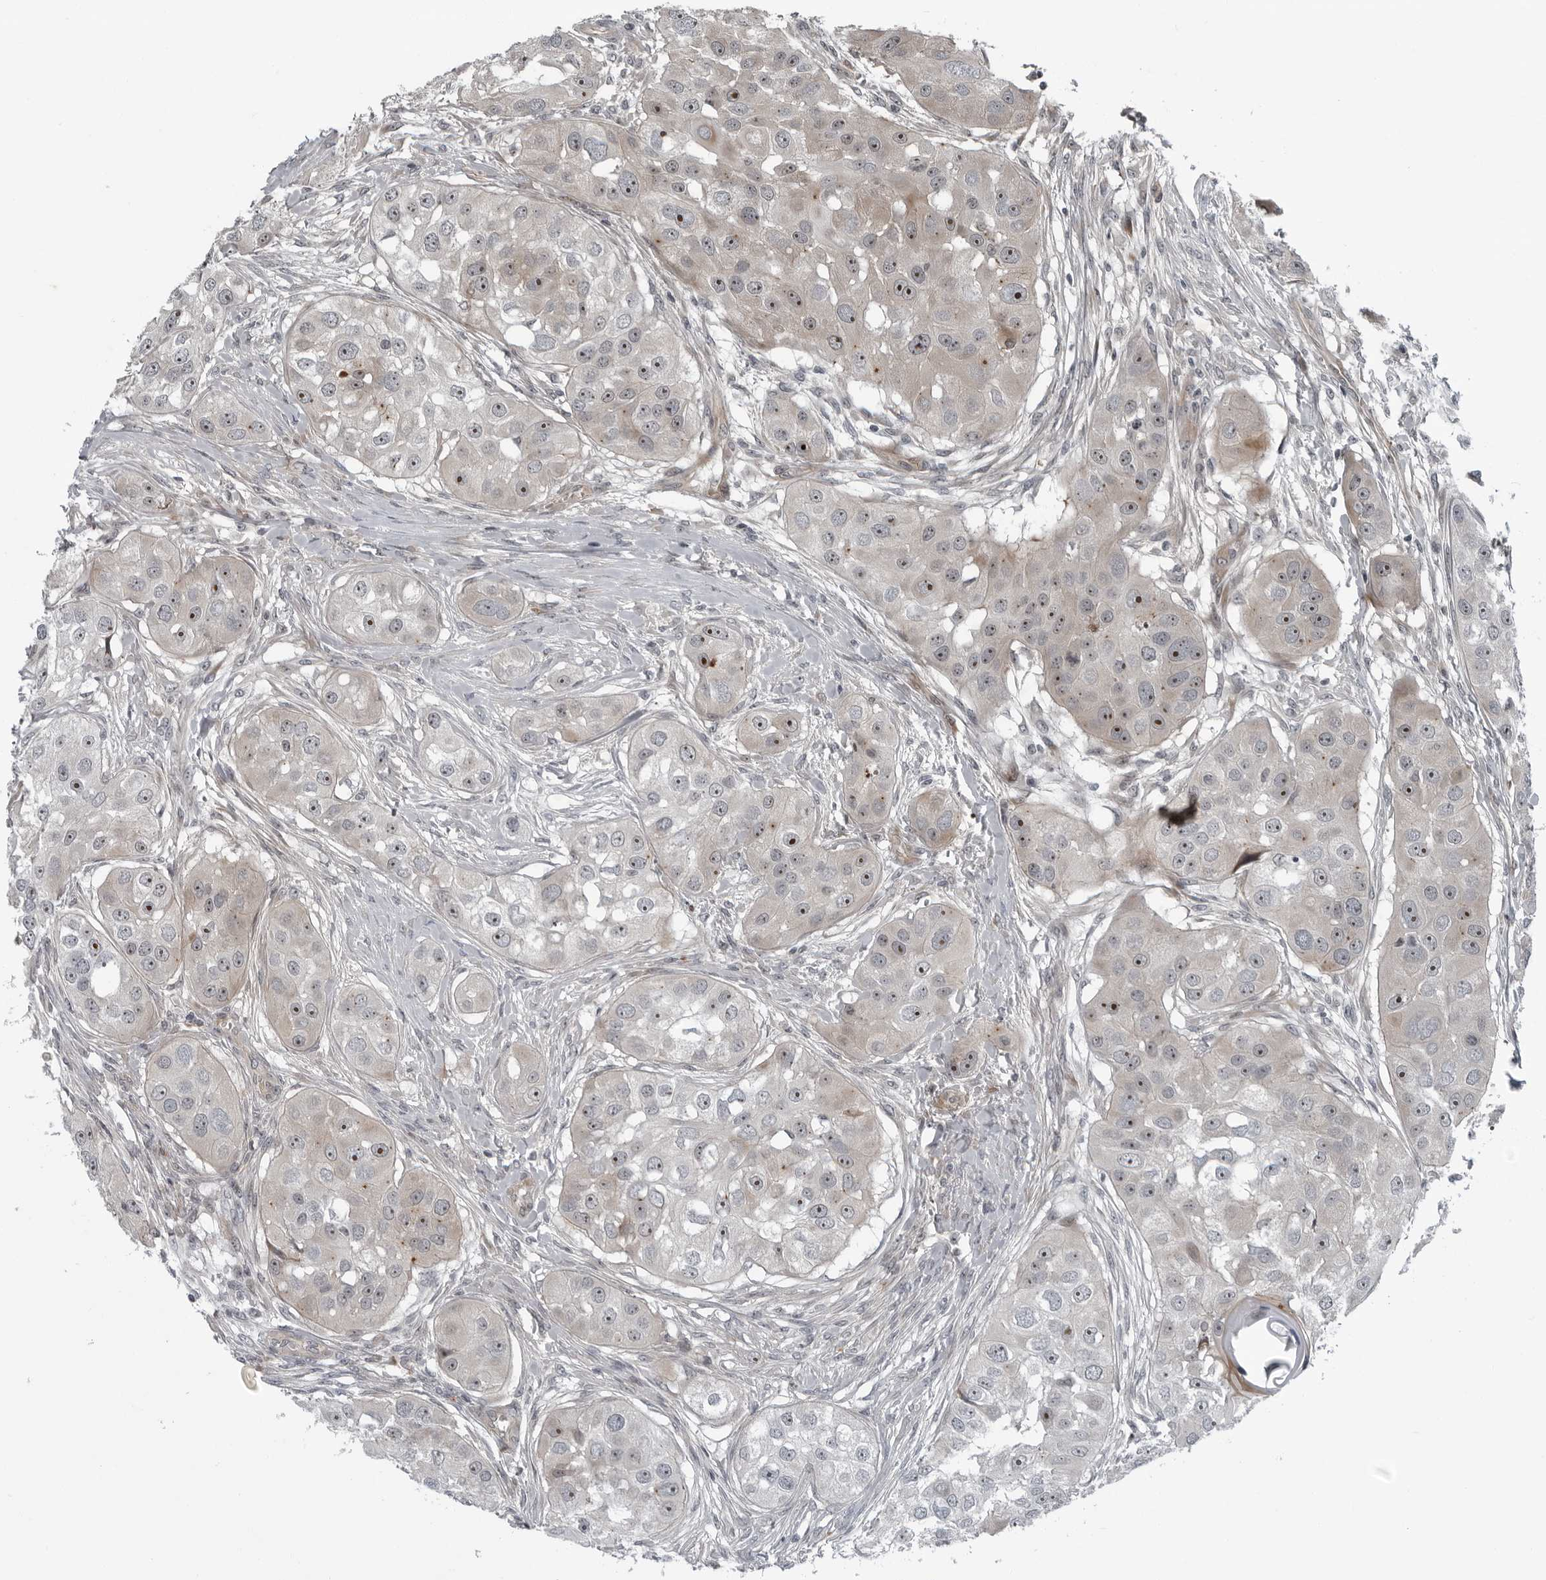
{"staining": {"intensity": "strong", "quantity": ">75%", "location": "nuclear"}, "tissue": "head and neck cancer", "cell_type": "Tumor cells", "image_type": "cancer", "snomed": [{"axis": "morphology", "description": "Normal tissue, NOS"}, {"axis": "morphology", "description": "Squamous cell carcinoma, NOS"}, {"axis": "topography", "description": "Skeletal muscle"}, {"axis": "topography", "description": "Head-Neck"}], "caption": "DAB (3,3'-diaminobenzidine) immunohistochemical staining of head and neck cancer exhibits strong nuclear protein positivity in approximately >75% of tumor cells. (Brightfield microscopy of DAB IHC at high magnification).", "gene": "FAM102B", "patient": {"sex": "male", "age": 51}}